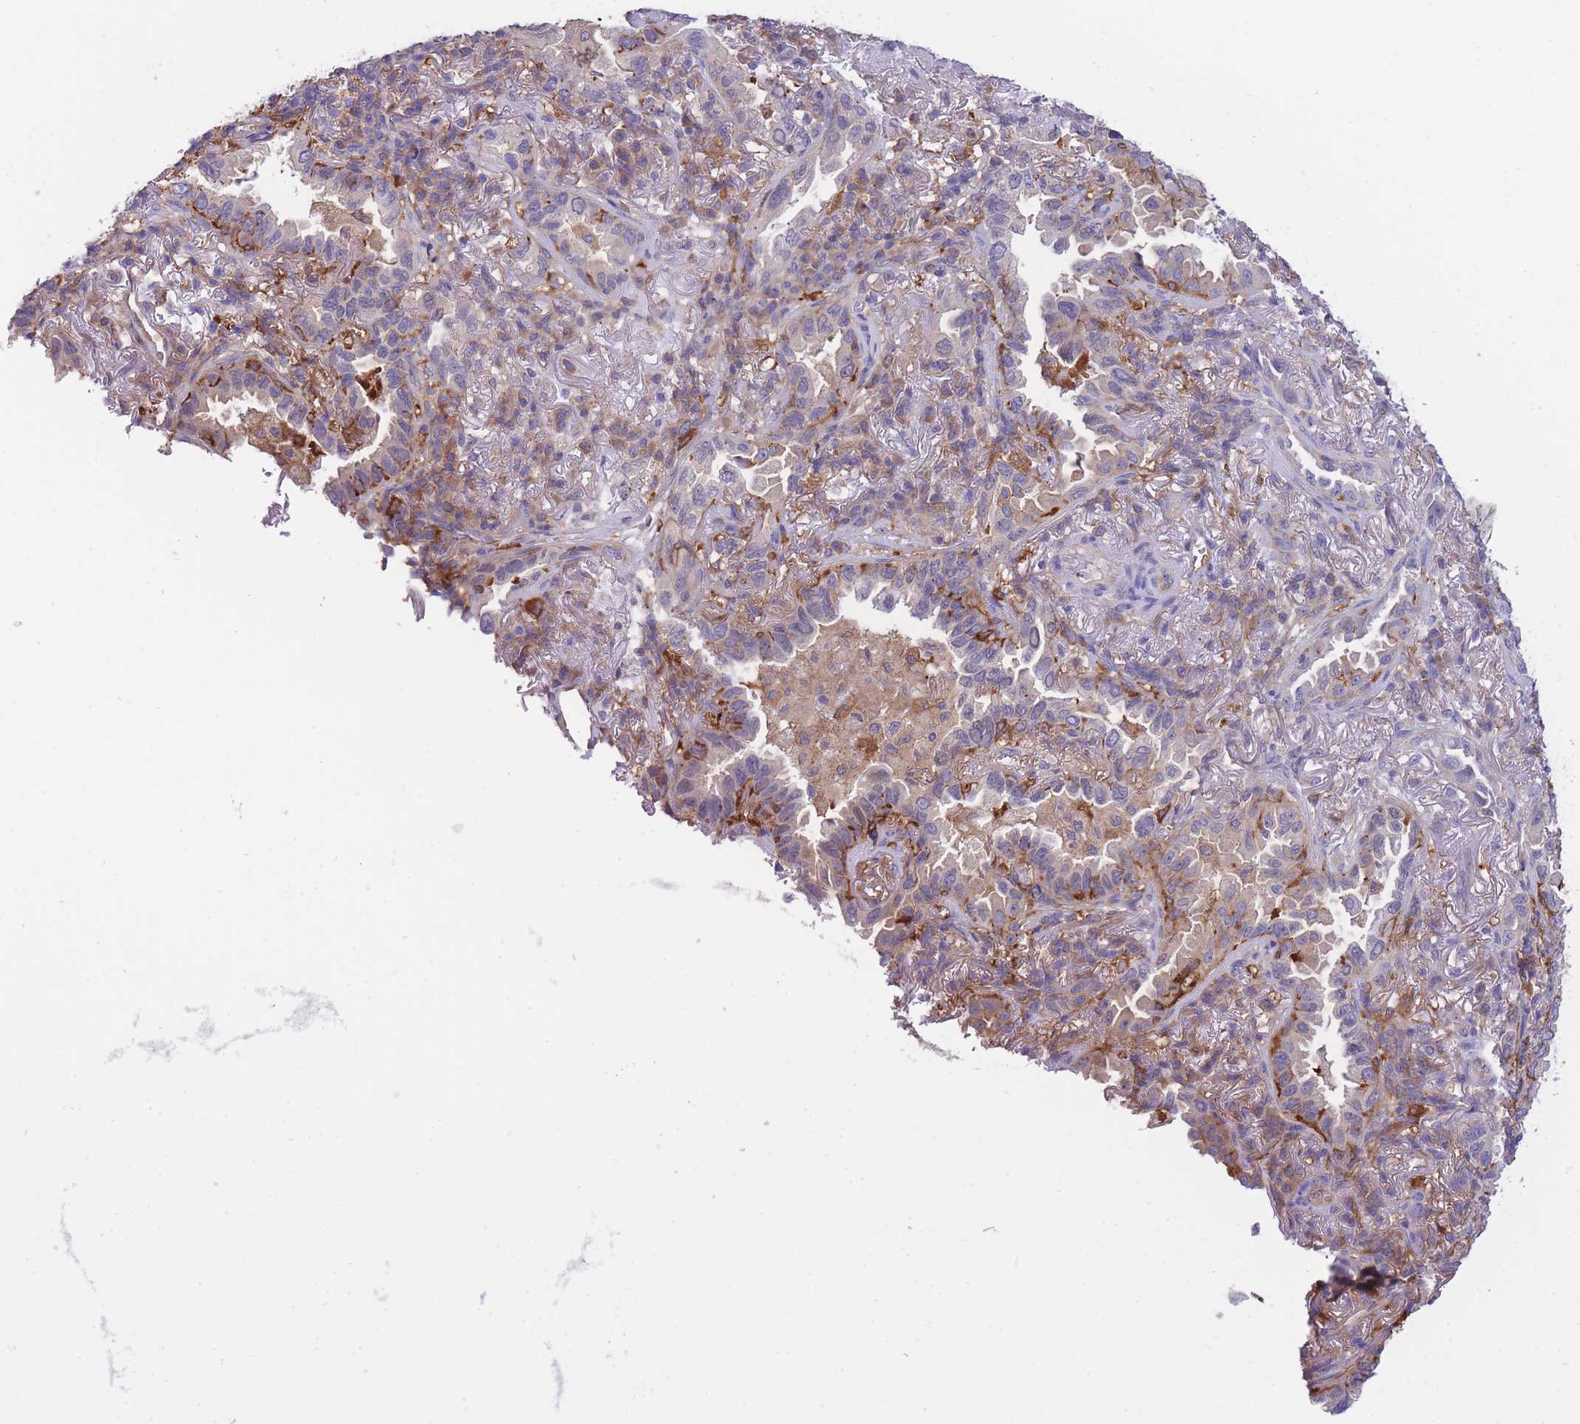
{"staining": {"intensity": "moderate", "quantity": "<25%", "location": "cytoplasmic/membranous"}, "tissue": "lung cancer", "cell_type": "Tumor cells", "image_type": "cancer", "snomed": [{"axis": "morphology", "description": "Adenocarcinoma, NOS"}, {"axis": "topography", "description": "Lung"}], "caption": "Immunohistochemistry image of neoplastic tissue: human lung cancer (adenocarcinoma) stained using IHC displays low levels of moderate protein expression localized specifically in the cytoplasmic/membranous of tumor cells, appearing as a cytoplasmic/membranous brown color.", "gene": "NAMPT", "patient": {"sex": "female", "age": 69}}